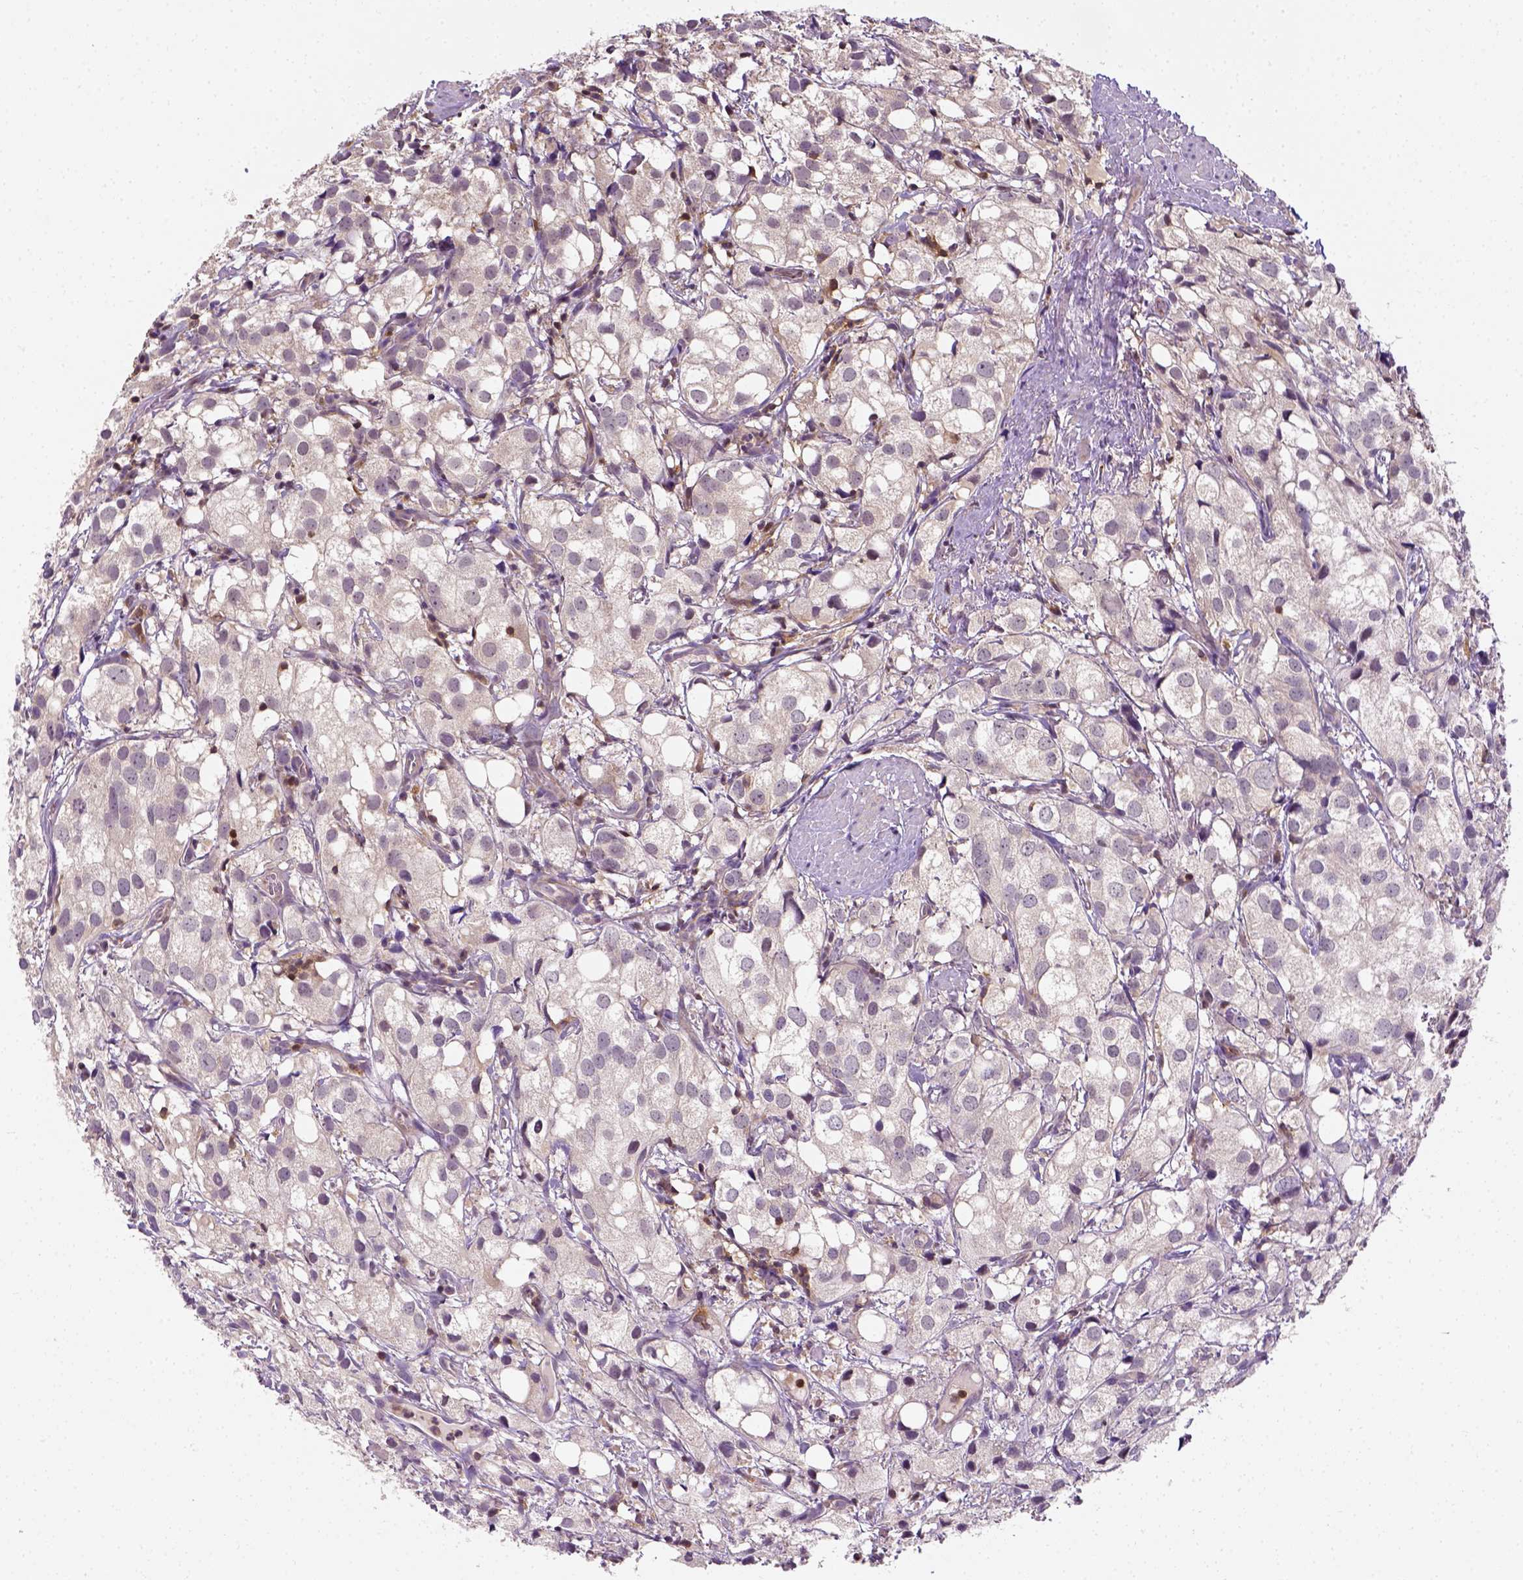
{"staining": {"intensity": "negative", "quantity": "none", "location": "none"}, "tissue": "prostate cancer", "cell_type": "Tumor cells", "image_type": "cancer", "snomed": [{"axis": "morphology", "description": "Adenocarcinoma, High grade"}, {"axis": "topography", "description": "Prostate"}], "caption": "Tumor cells show no significant protein expression in prostate adenocarcinoma (high-grade). The staining is performed using DAB (3,3'-diaminobenzidine) brown chromogen with nuclei counter-stained in using hematoxylin.", "gene": "MATK", "patient": {"sex": "male", "age": 86}}